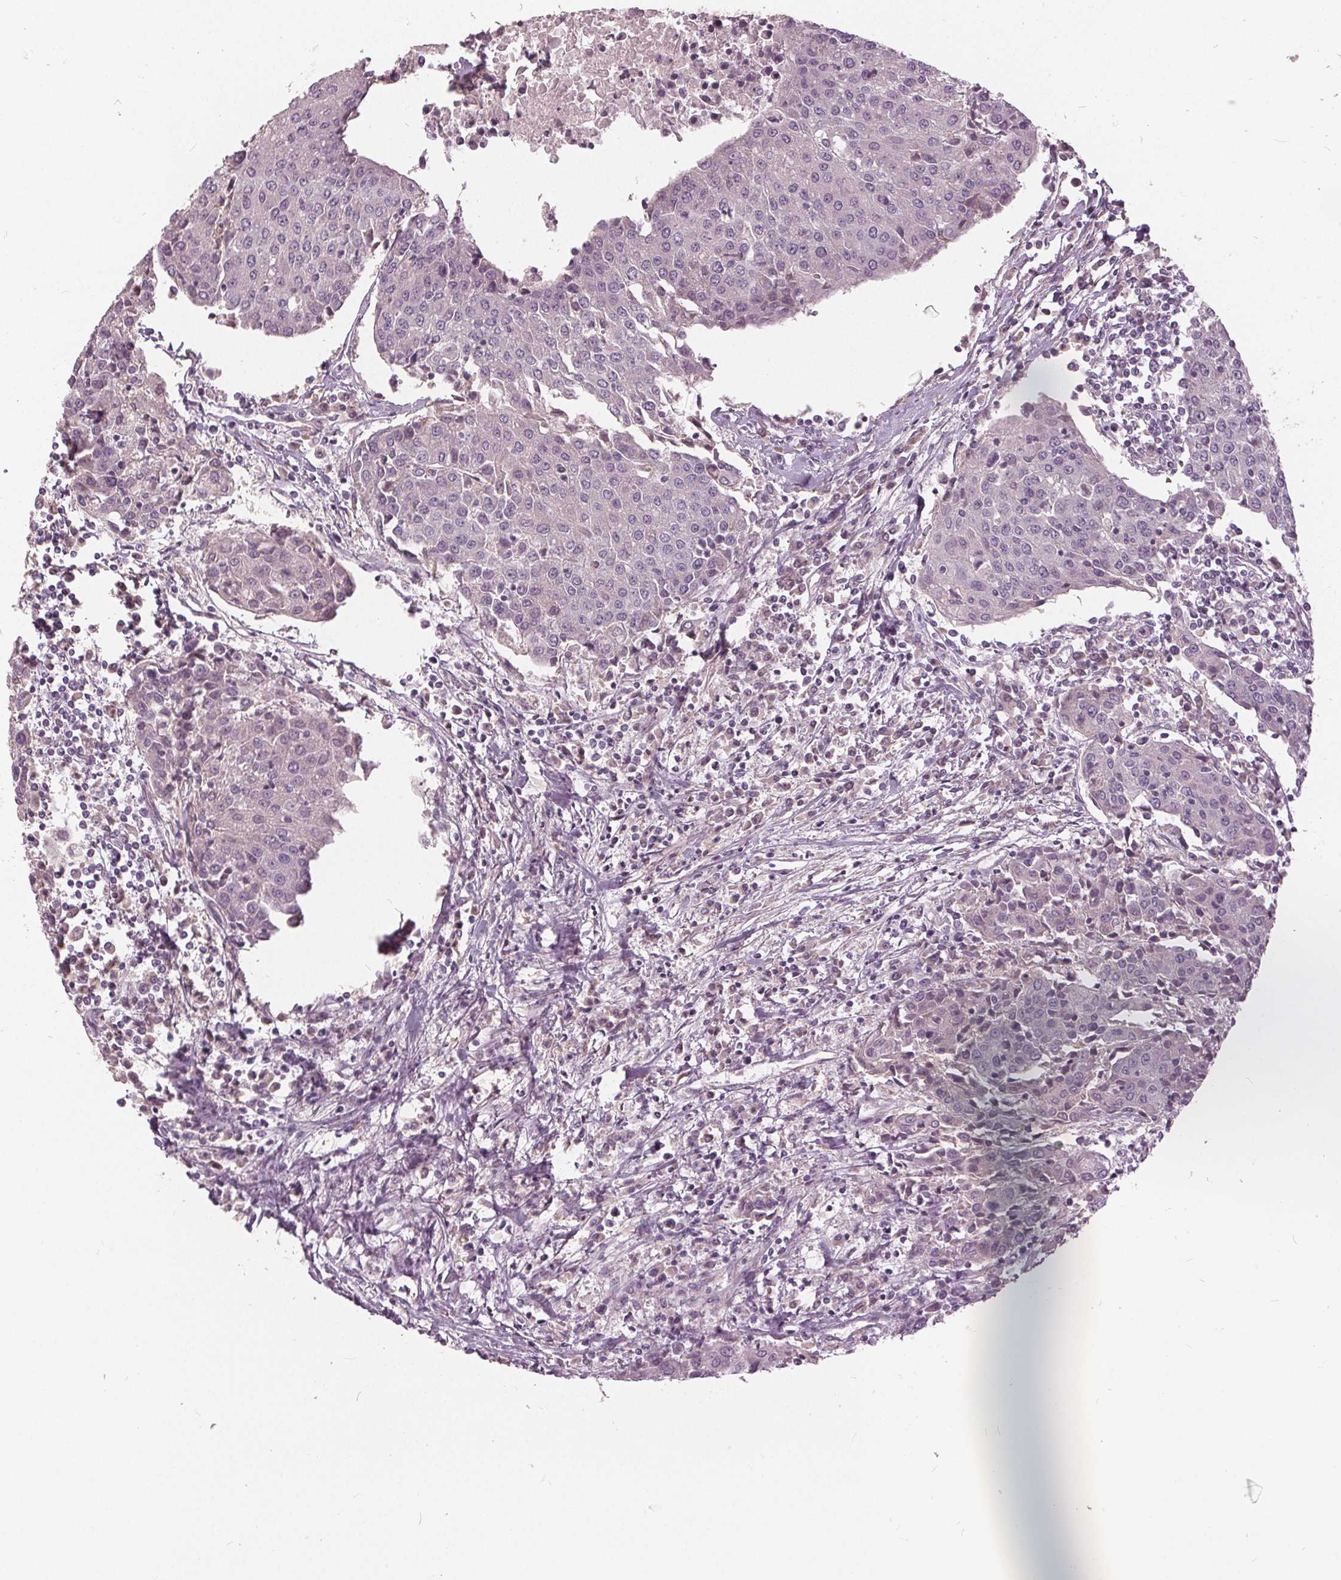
{"staining": {"intensity": "negative", "quantity": "none", "location": "none"}, "tissue": "urothelial cancer", "cell_type": "Tumor cells", "image_type": "cancer", "snomed": [{"axis": "morphology", "description": "Urothelial carcinoma, High grade"}, {"axis": "topography", "description": "Urinary bladder"}], "caption": "A micrograph of human urothelial cancer is negative for staining in tumor cells.", "gene": "KLK13", "patient": {"sex": "female", "age": 85}}